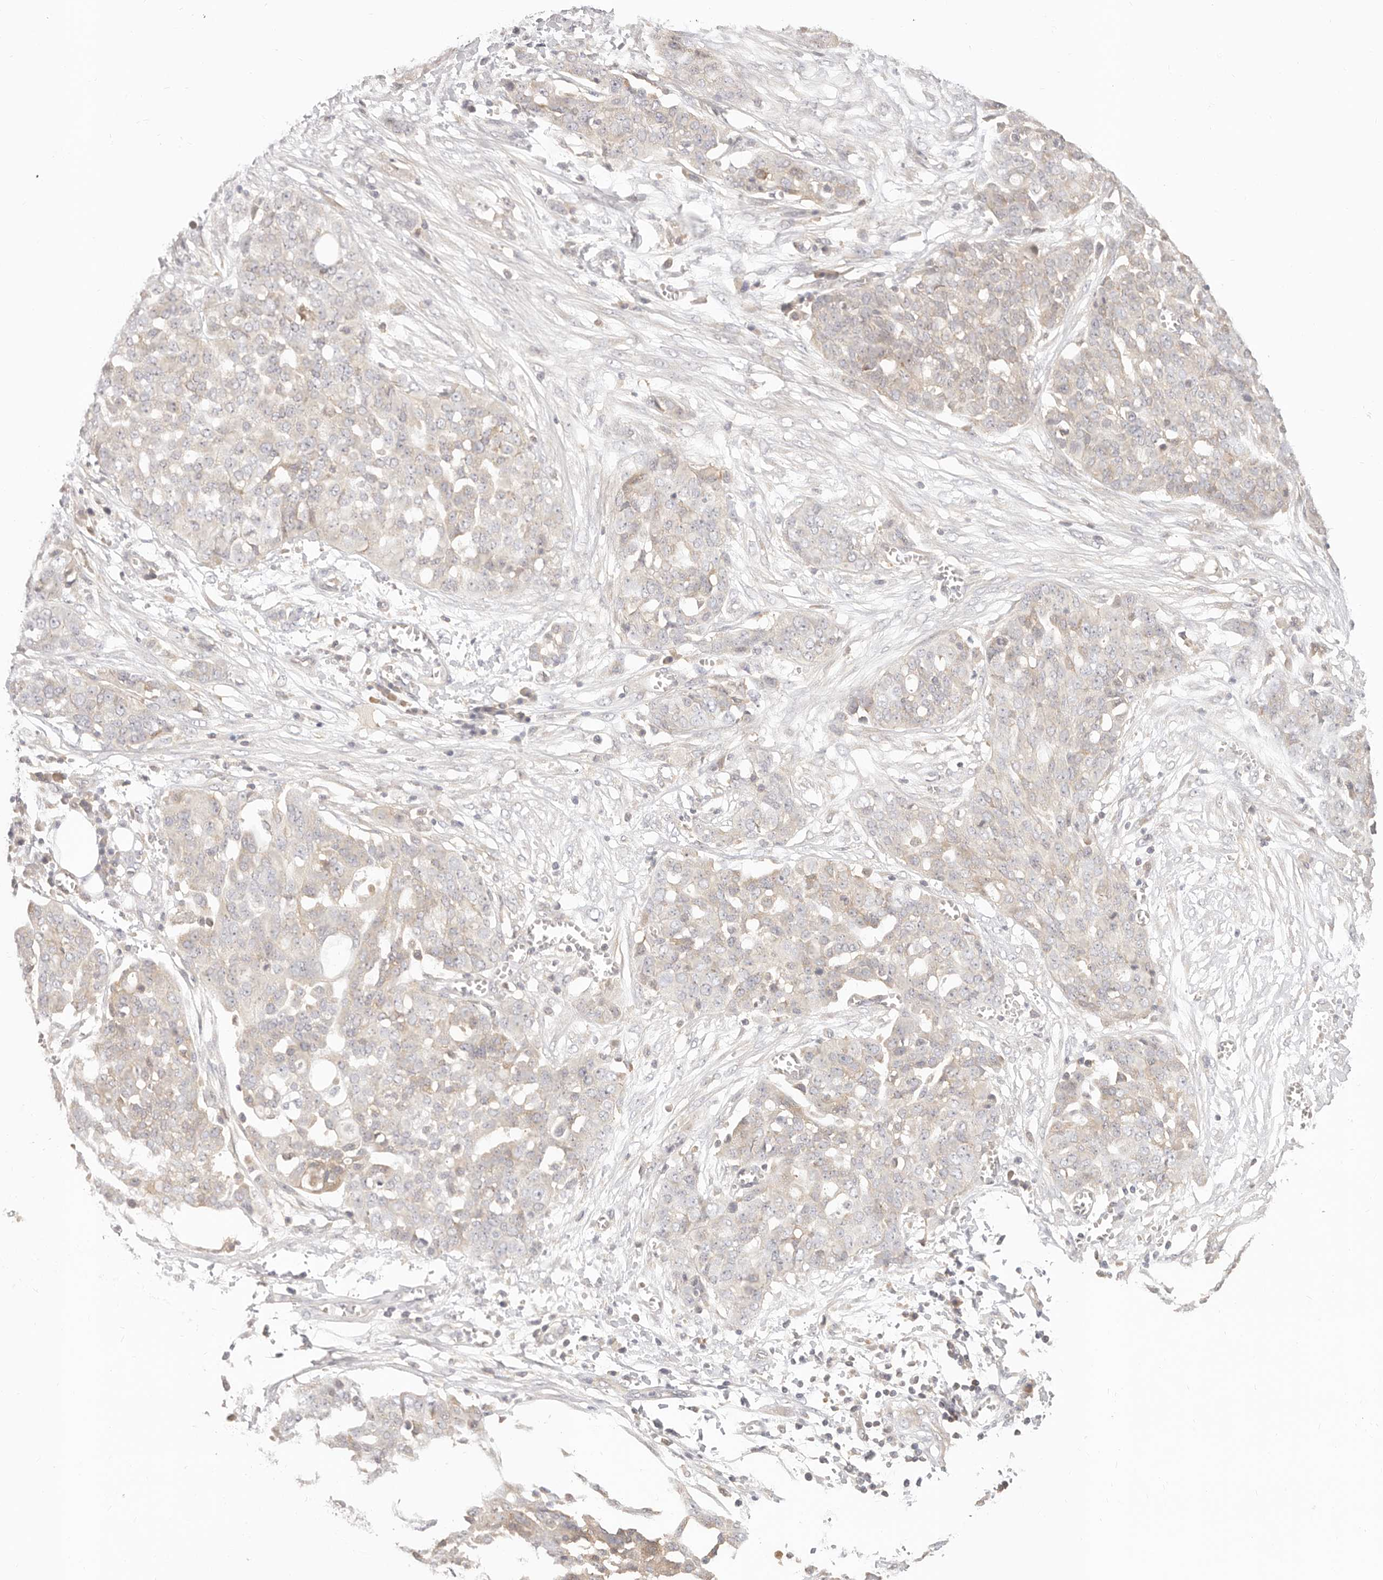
{"staining": {"intensity": "weak", "quantity": "<25%", "location": "cytoplasmic/membranous"}, "tissue": "ovarian cancer", "cell_type": "Tumor cells", "image_type": "cancer", "snomed": [{"axis": "morphology", "description": "Cystadenocarcinoma, serous, NOS"}, {"axis": "topography", "description": "Soft tissue"}, {"axis": "topography", "description": "Ovary"}], "caption": "The image shows no staining of tumor cells in ovarian cancer.", "gene": "DTNBP1", "patient": {"sex": "female", "age": 57}}